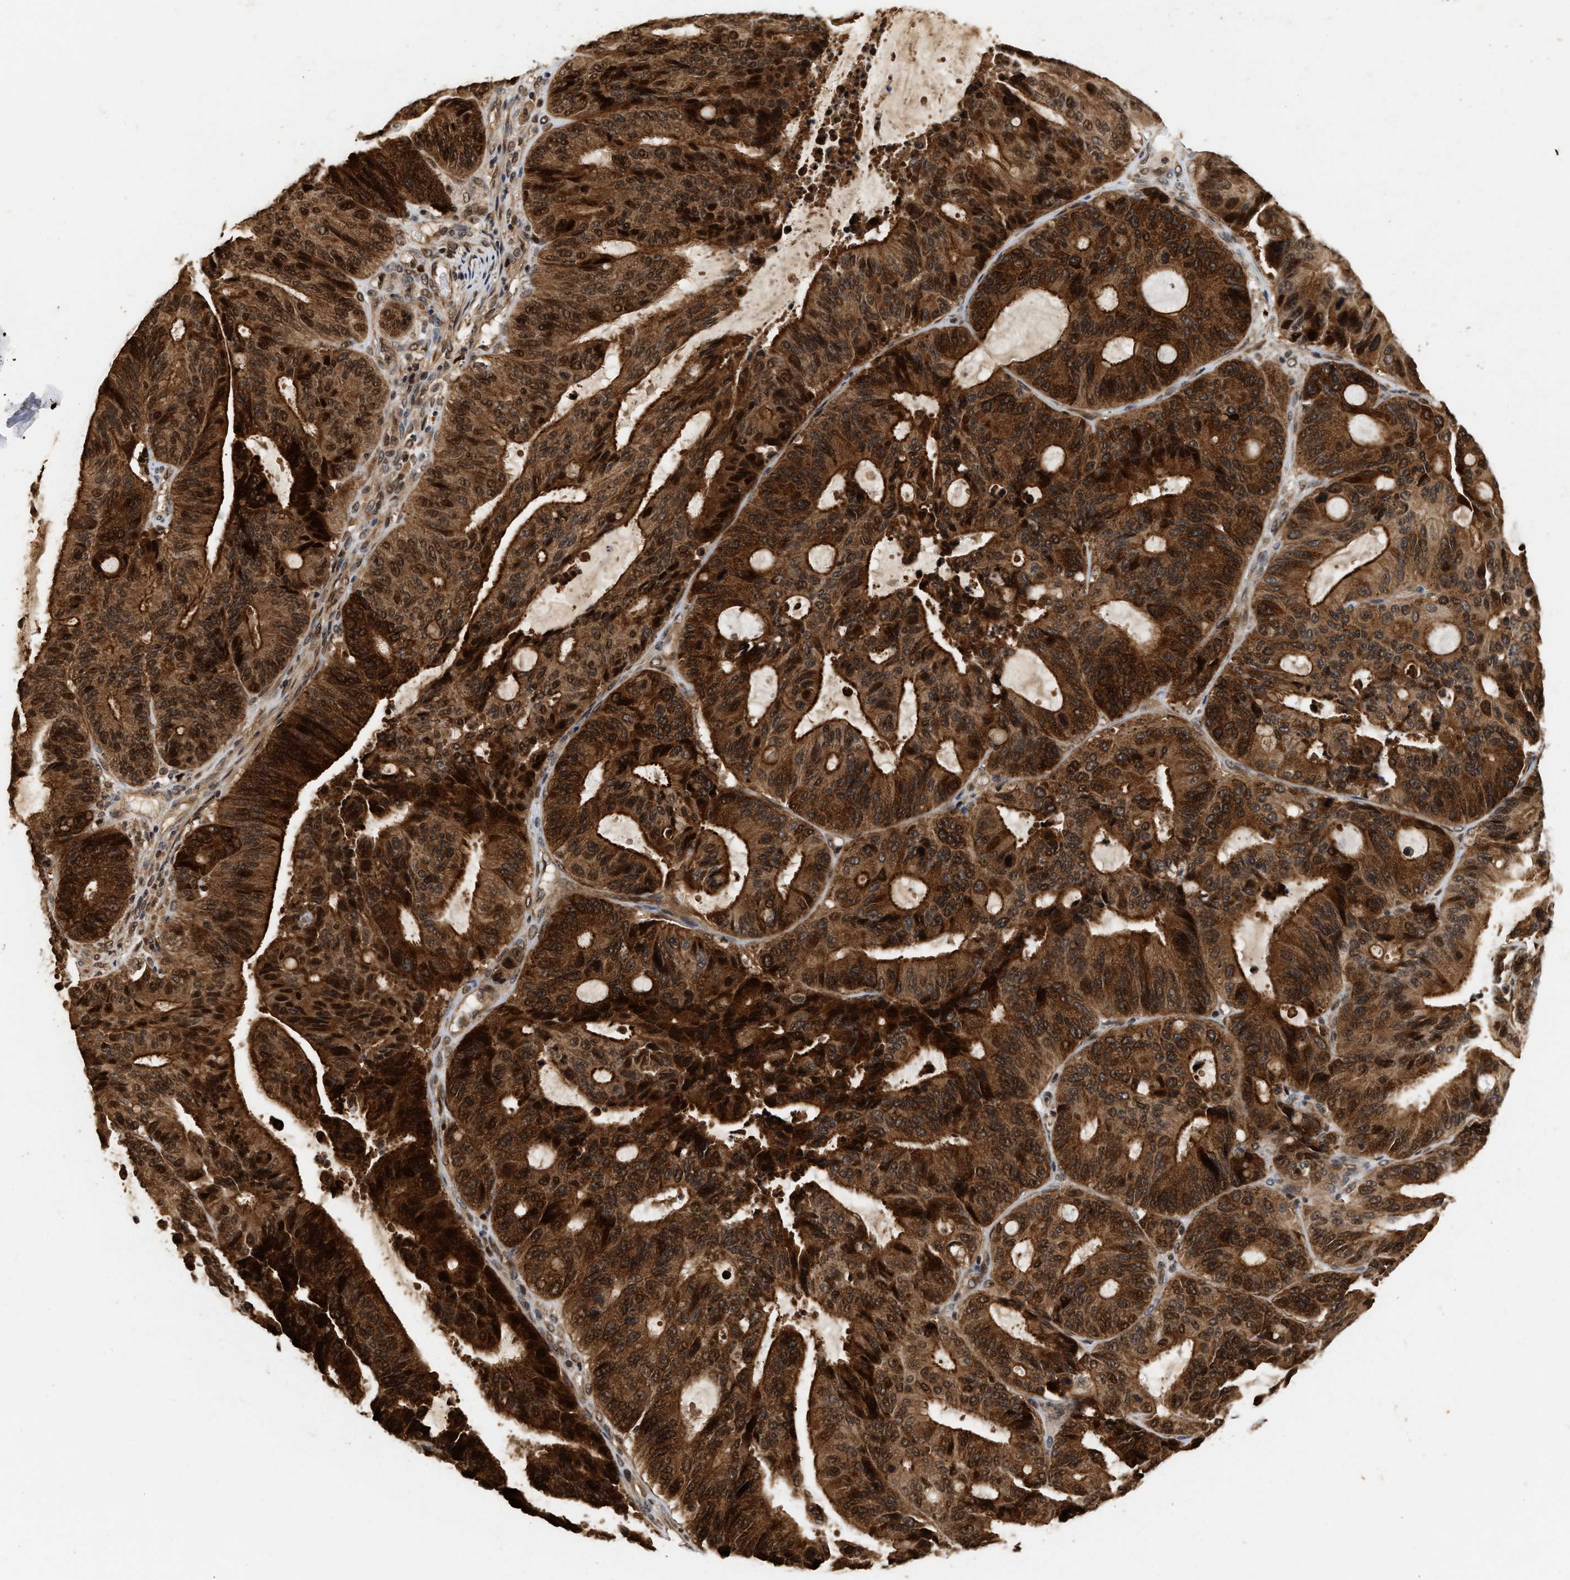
{"staining": {"intensity": "strong", "quantity": ">75%", "location": "cytoplasmic/membranous,nuclear"}, "tissue": "liver cancer", "cell_type": "Tumor cells", "image_type": "cancer", "snomed": [{"axis": "morphology", "description": "Cholangiocarcinoma"}, {"axis": "topography", "description": "Liver"}], "caption": "Immunohistochemistry (IHC) of cholangiocarcinoma (liver) reveals high levels of strong cytoplasmic/membranous and nuclear expression in about >75% of tumor cells.", "gene": "ABHD5", "patient": {"sex": "female", "age": 73}}